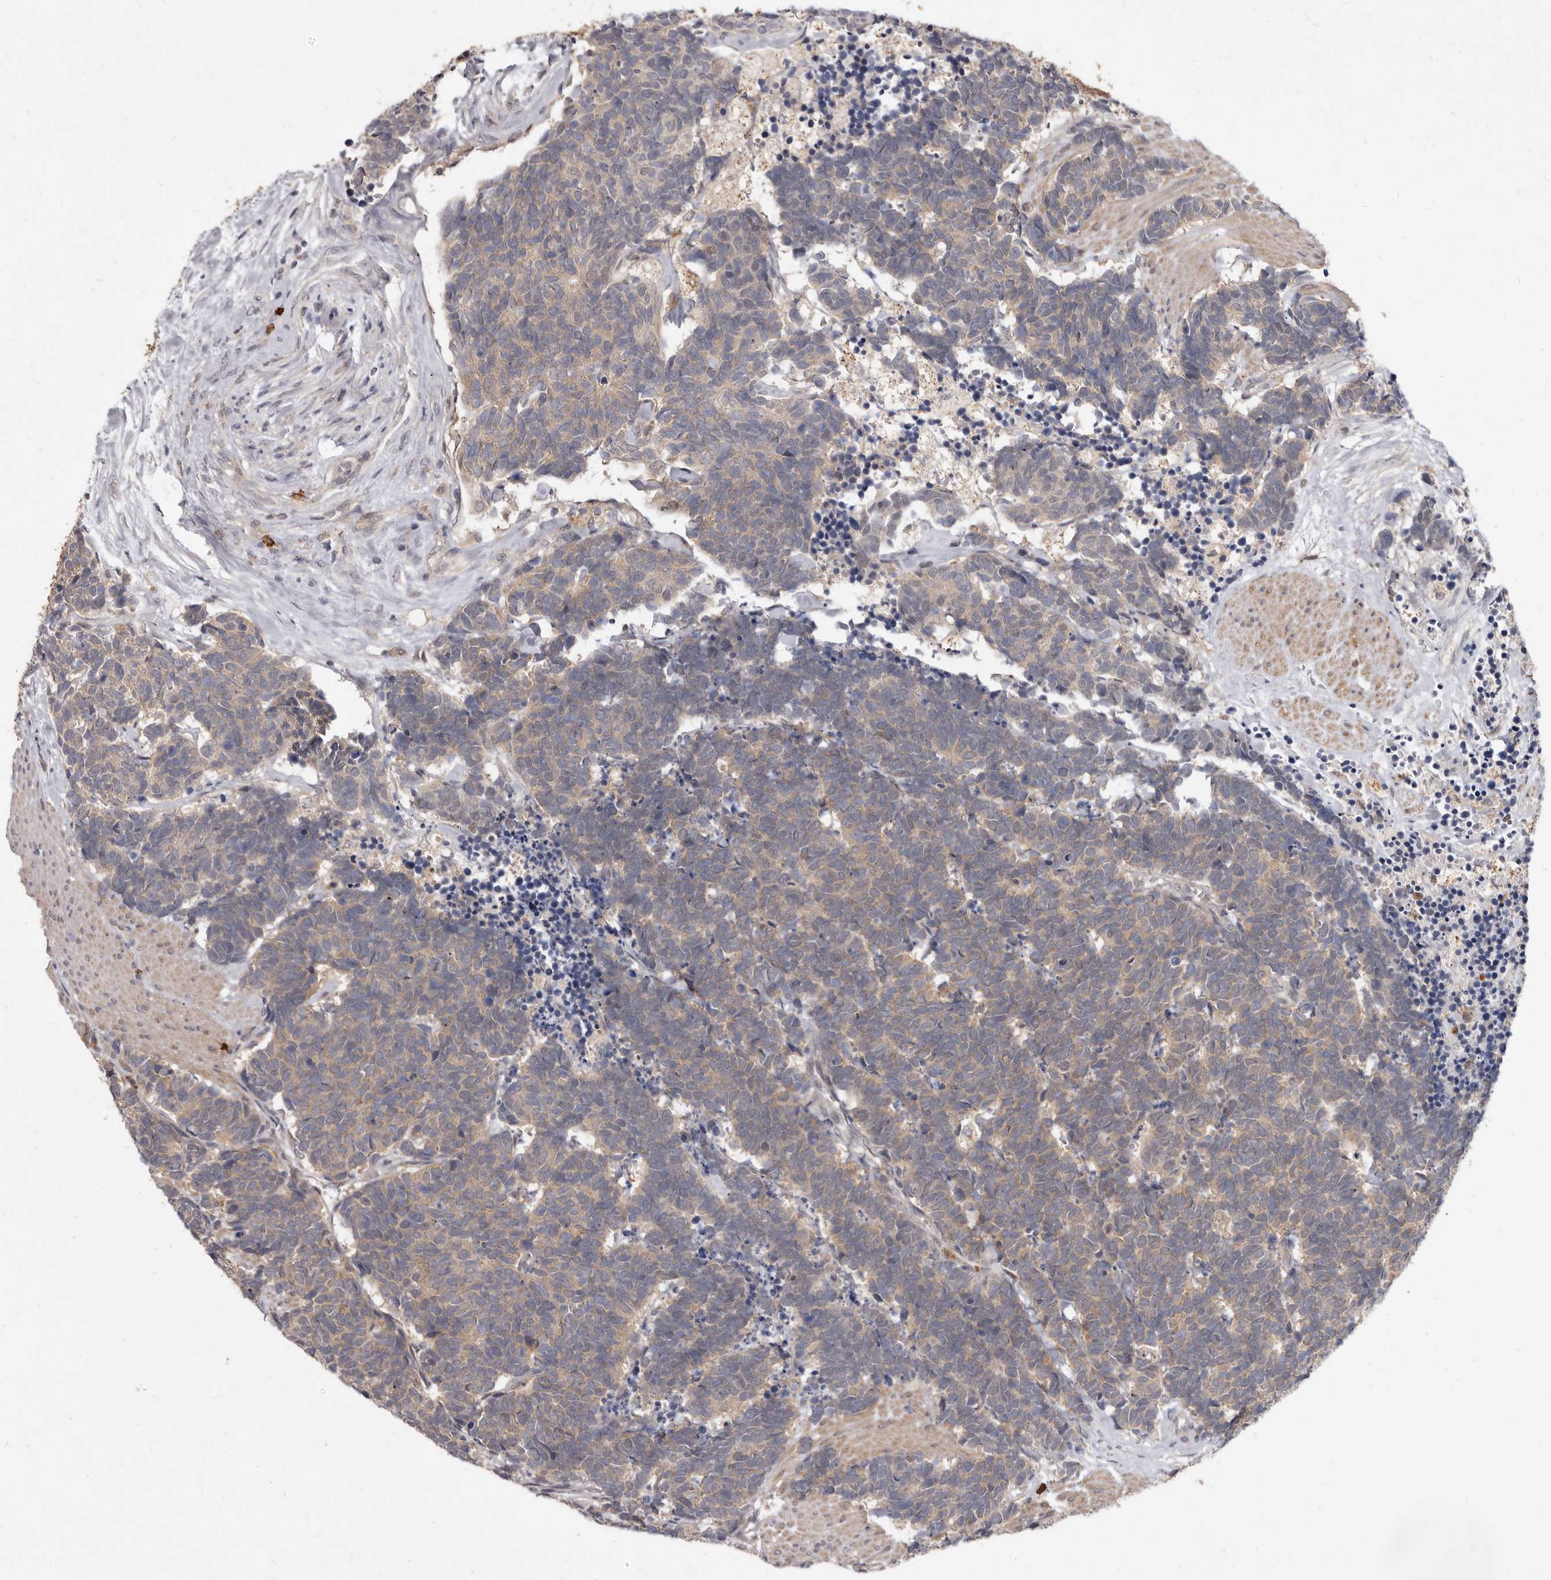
{"staining": {"intensity": "weak", "quantity": ">75%", "location": "cytoplasmic/membranous"}, "tissue": "carcinoid", "cell_type": "Tumor cells", "image_type": "cancer", "snomed": [{"axis": "morphology", "description": "Carcinoma, NOS"}, {"axis": "morphology", "description": "Carcinoid, malignant, NOS"}, {"axis": "topography", "description": "Urinary bladder"}], "caption": "An image showing weak cytoplasmic/membranous staining in about >75% of tumor cells in carcinoid, as visualized by brown immunohistochemical staining.", "gene": "ACLY", "patient": {"sex": "male", "age": 57}}